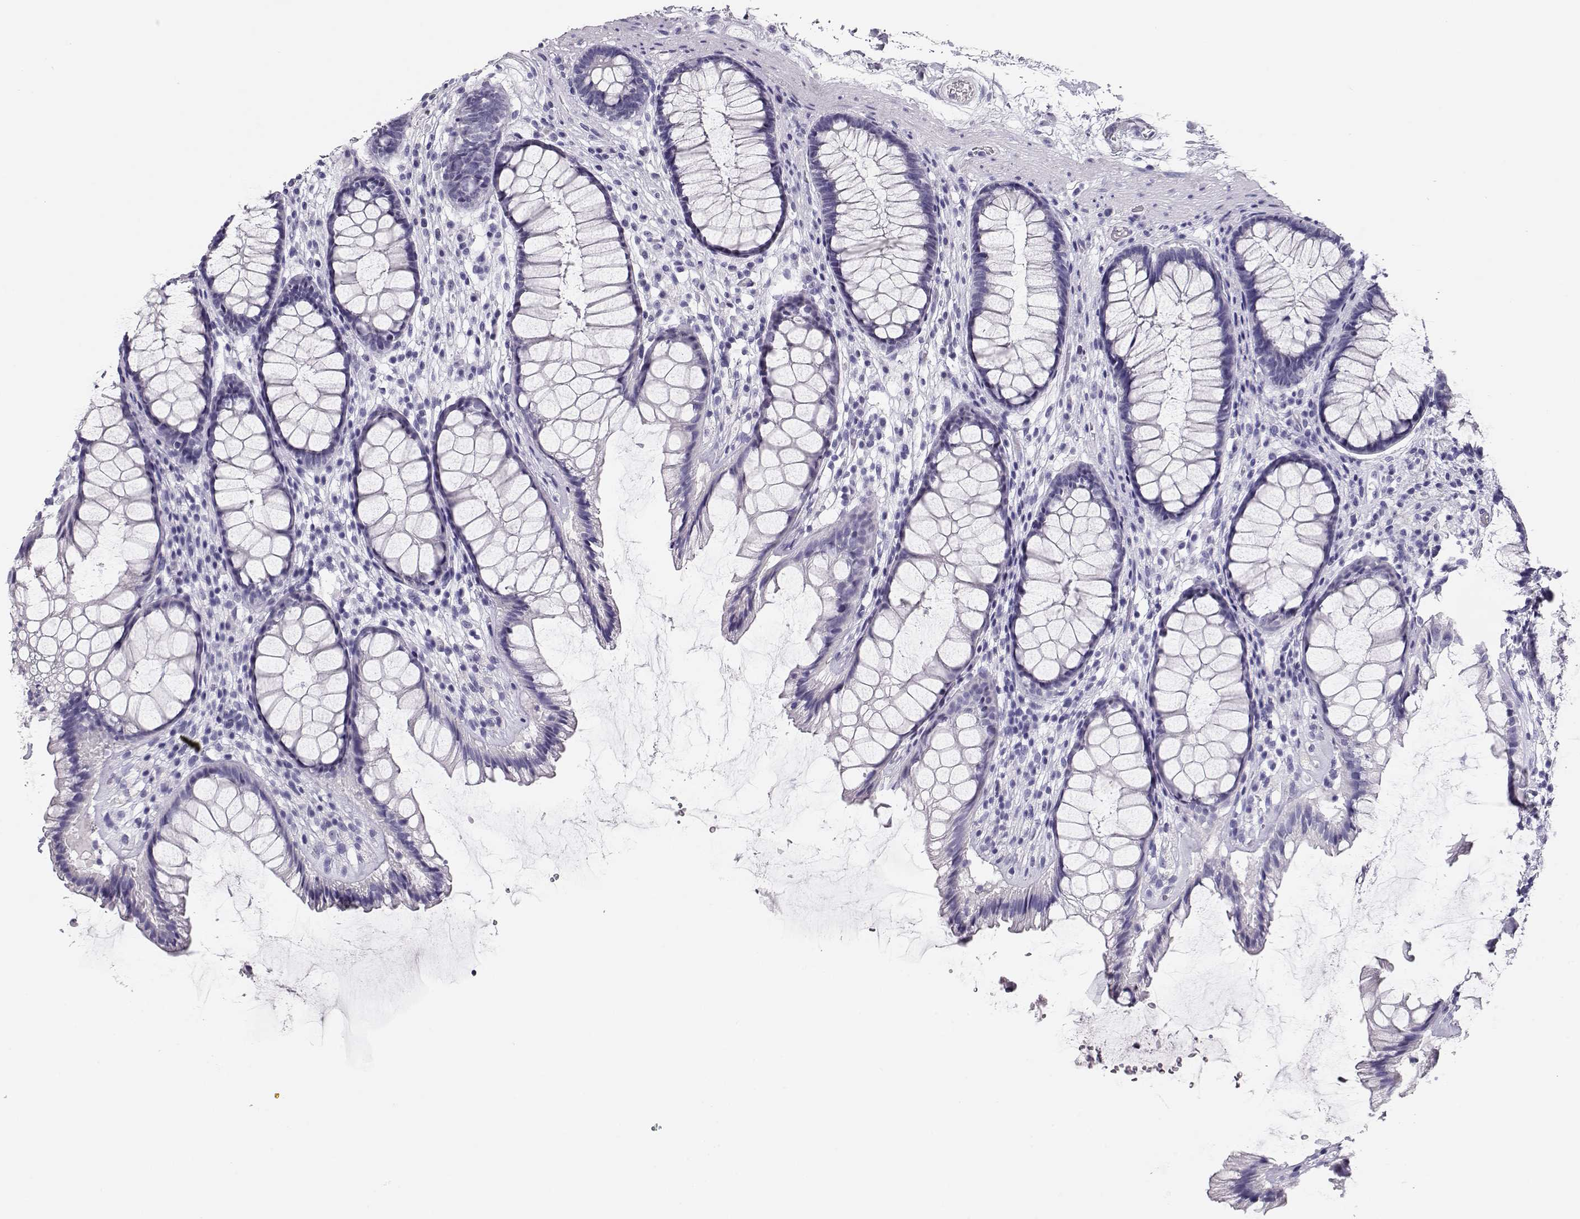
{"staining": {"intensity": "negative", "quantity": "none", "location": "none"}, "tissue": "rectum", "cell_type": "Glandular cells", "image_type": "normal", "snomed": [{"axis": "morphology", "description": "Normal tissue, NOS"}, {"axis": "topography", "description": "Rectum"}], "caption": "The micrograph reveals no significant staining in glandular cells of rectum.", "gene": "MAGEC1", "patient": {"sex": "male", "age": 72}}